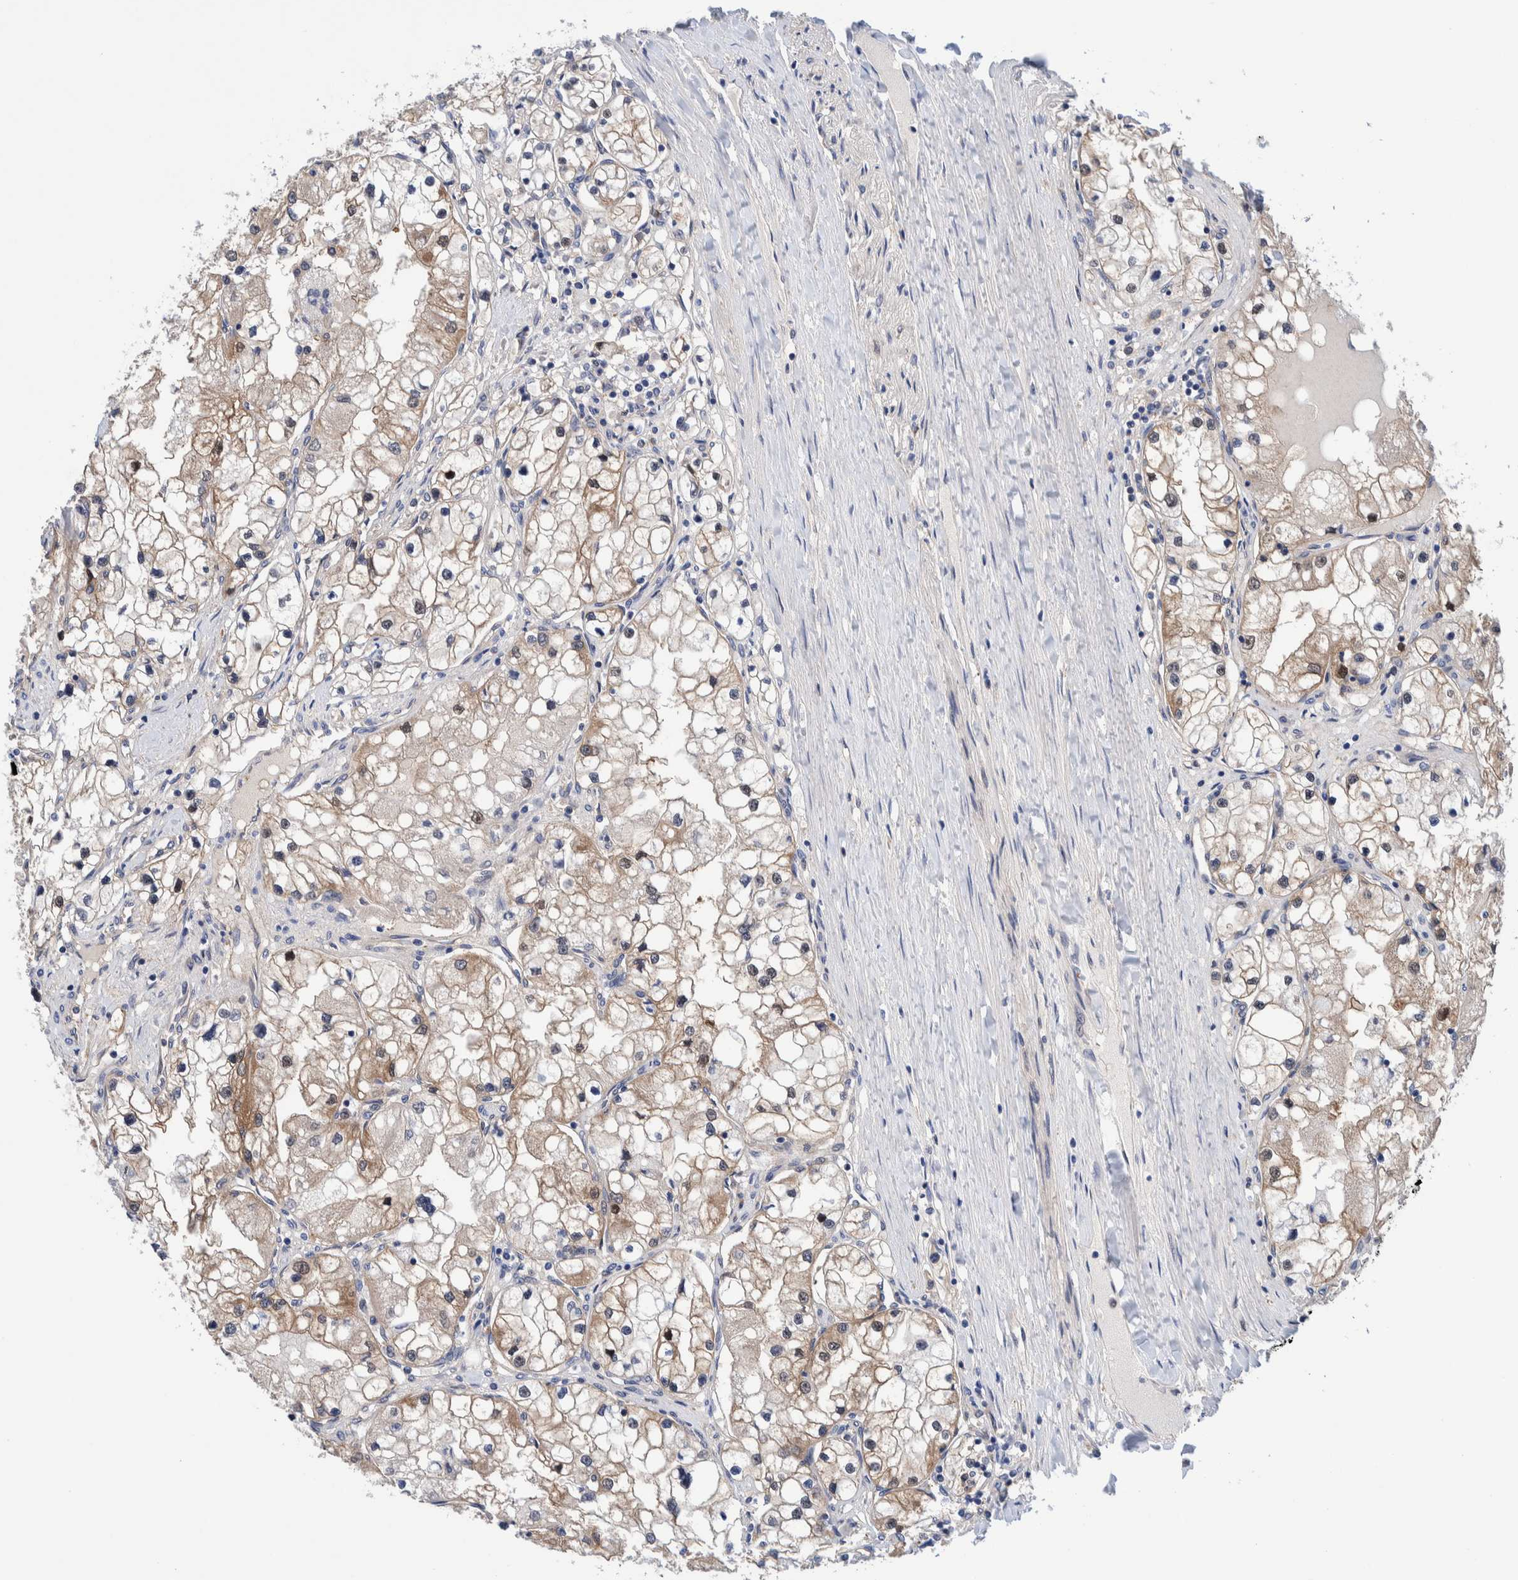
{"staining": {"intensity": "moderate", "quantity": ">75%", "location": "cytoplasmic/membranous,nuclear"}, "tissue": "renal cancer", "cell_type": "Tumor cells", "image_type": "cancer", "snomed": [{"axis": "morphology", "description": "Adenocarcinoma, NOS"}, {"axis": "topography", "description": "Kidney"}], "caption": "Human adenocarcinoma (renal) stained with a protein marker demonstrates moderate staining in tumor cells.", "gene": "PFAS", "patient": {"sex": "male", "age": 68}}